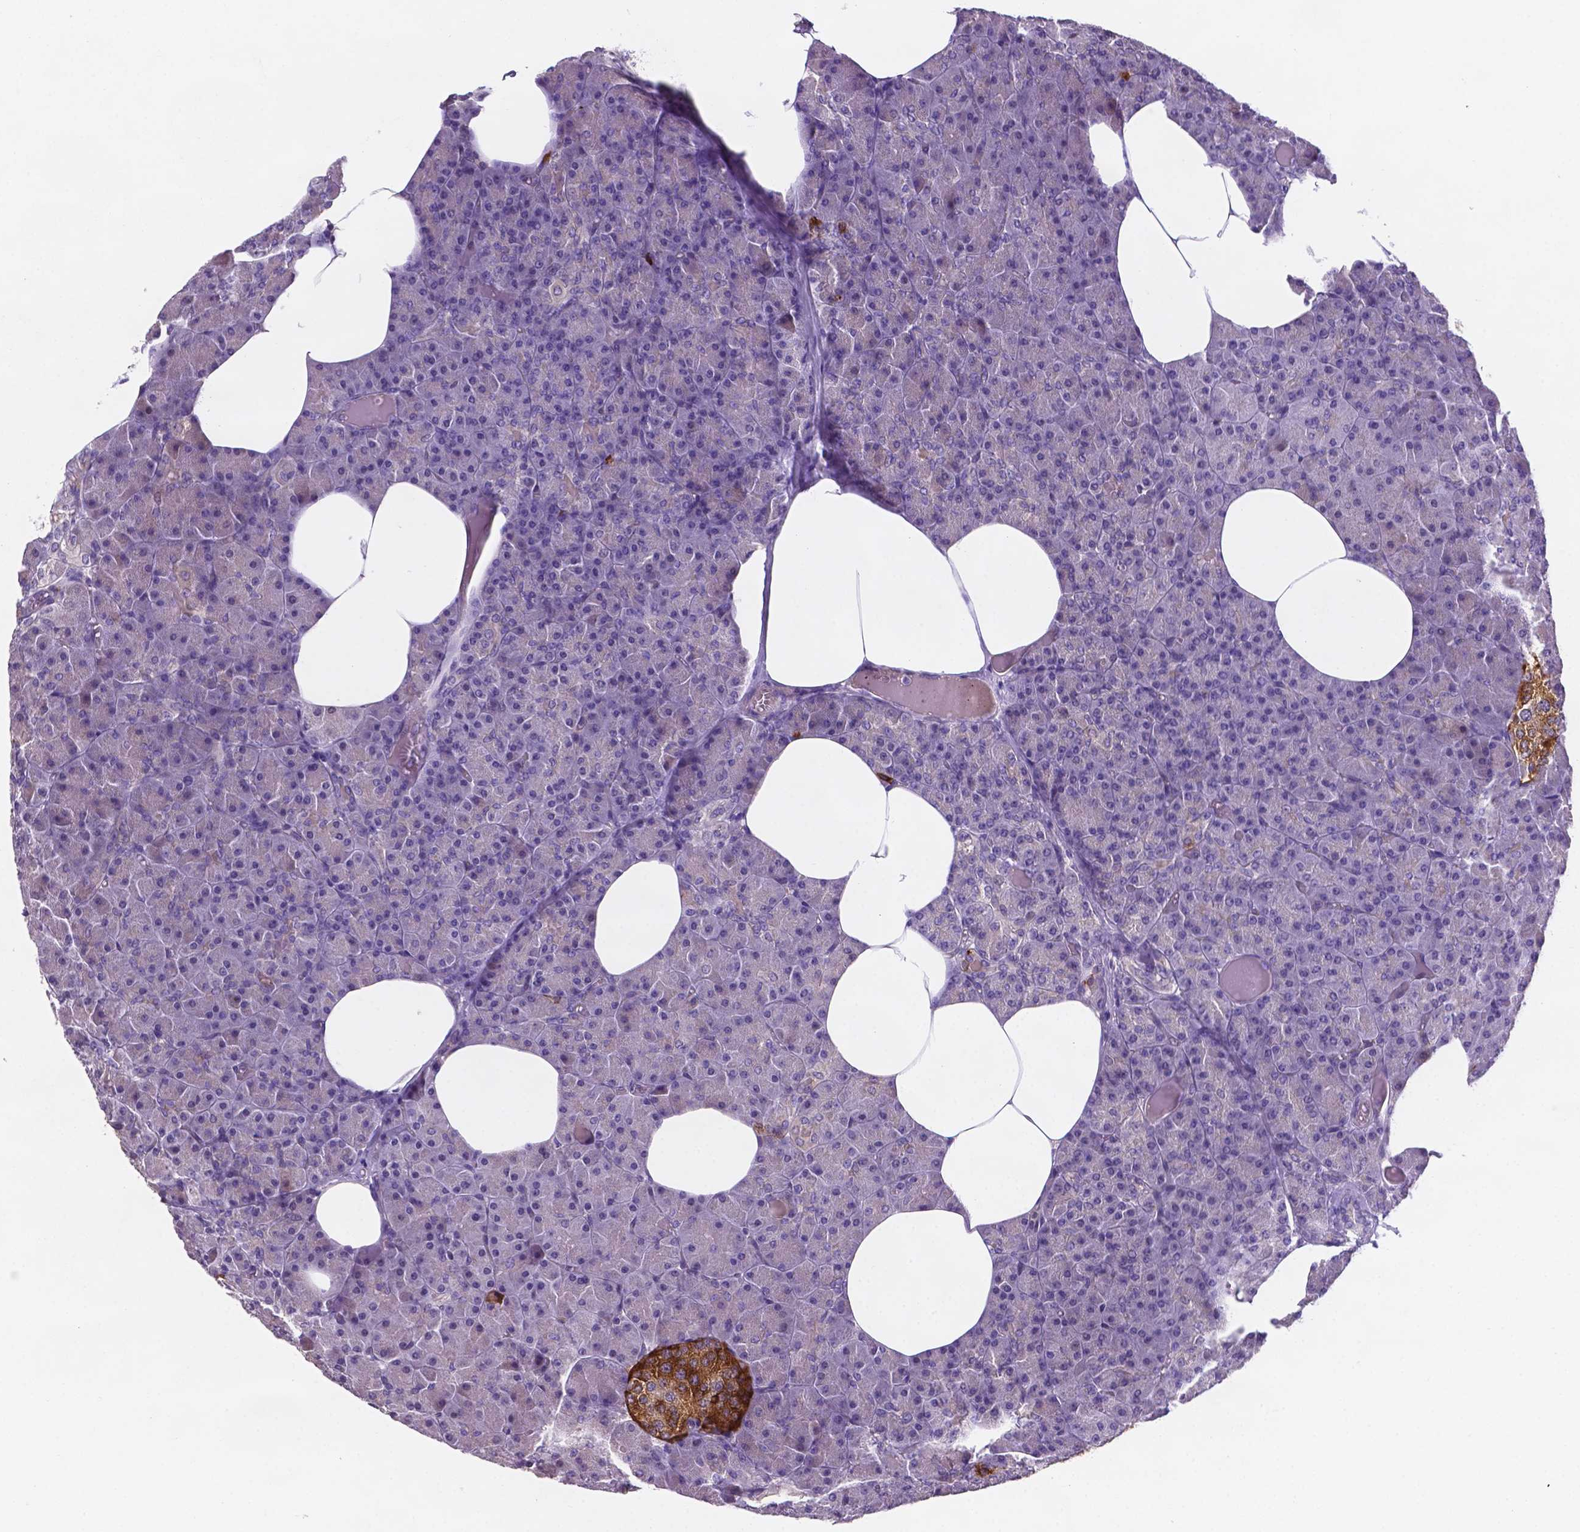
{"staining": {"intensity": "moderate", "quantity": ">75%", "location": "cytoplasmic/membranous"}, "tissue": "pancreas", "cell_type": "Exocrine glandular cells", "image_type": "normal", "snomed": [{"axis": "morphology", "description": "Normal tissue, NOS"}, {"axis": "topography", "description": "Pancreas"}], "caption": "A brown stain labels moderate cytoplasmic/membranous expression of a protein in exocrine glandular cells of benign pancreas.", "gene": "TM4SF20", "patient": {"sex": "female", "age": 45}}